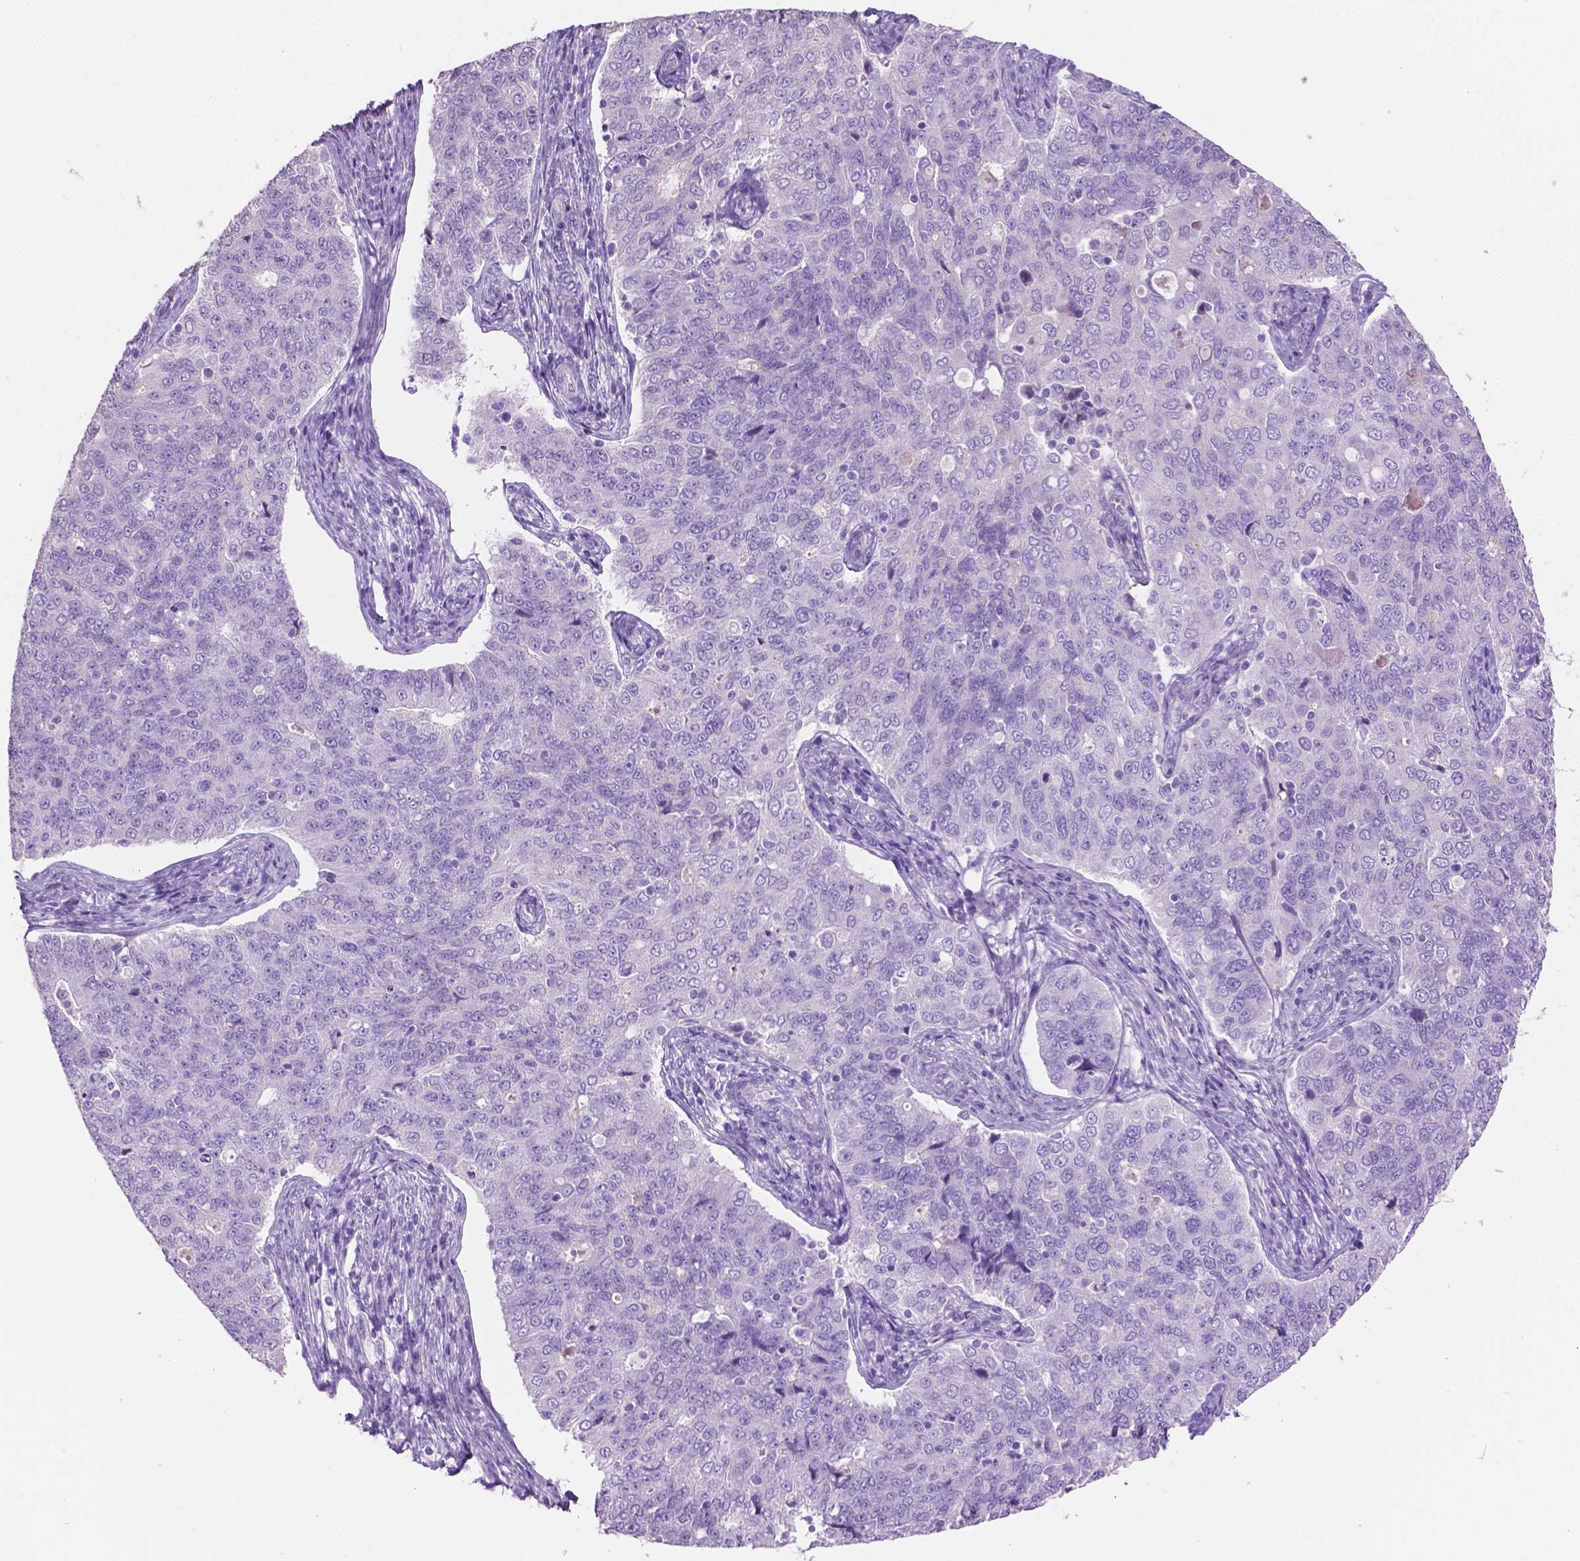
{"staining": {"intensity": "negative", "quantity": "none", "location": "none"}, "tissue": "endometrial cancer", "cell_type": "Tumor cells", "image_type": "cancer", "snomed": [{"axis": "morphology", "description": "Adenocarcinoma, NOS"}, {"axis": "topography", "description": "Endometrium"}], "caption": "An image of endometrial cancer stained for a protein reveals no brown staining in tumor cells.", "gene": "CLDN17", "patient": {"sex": "female", "age": 43}}